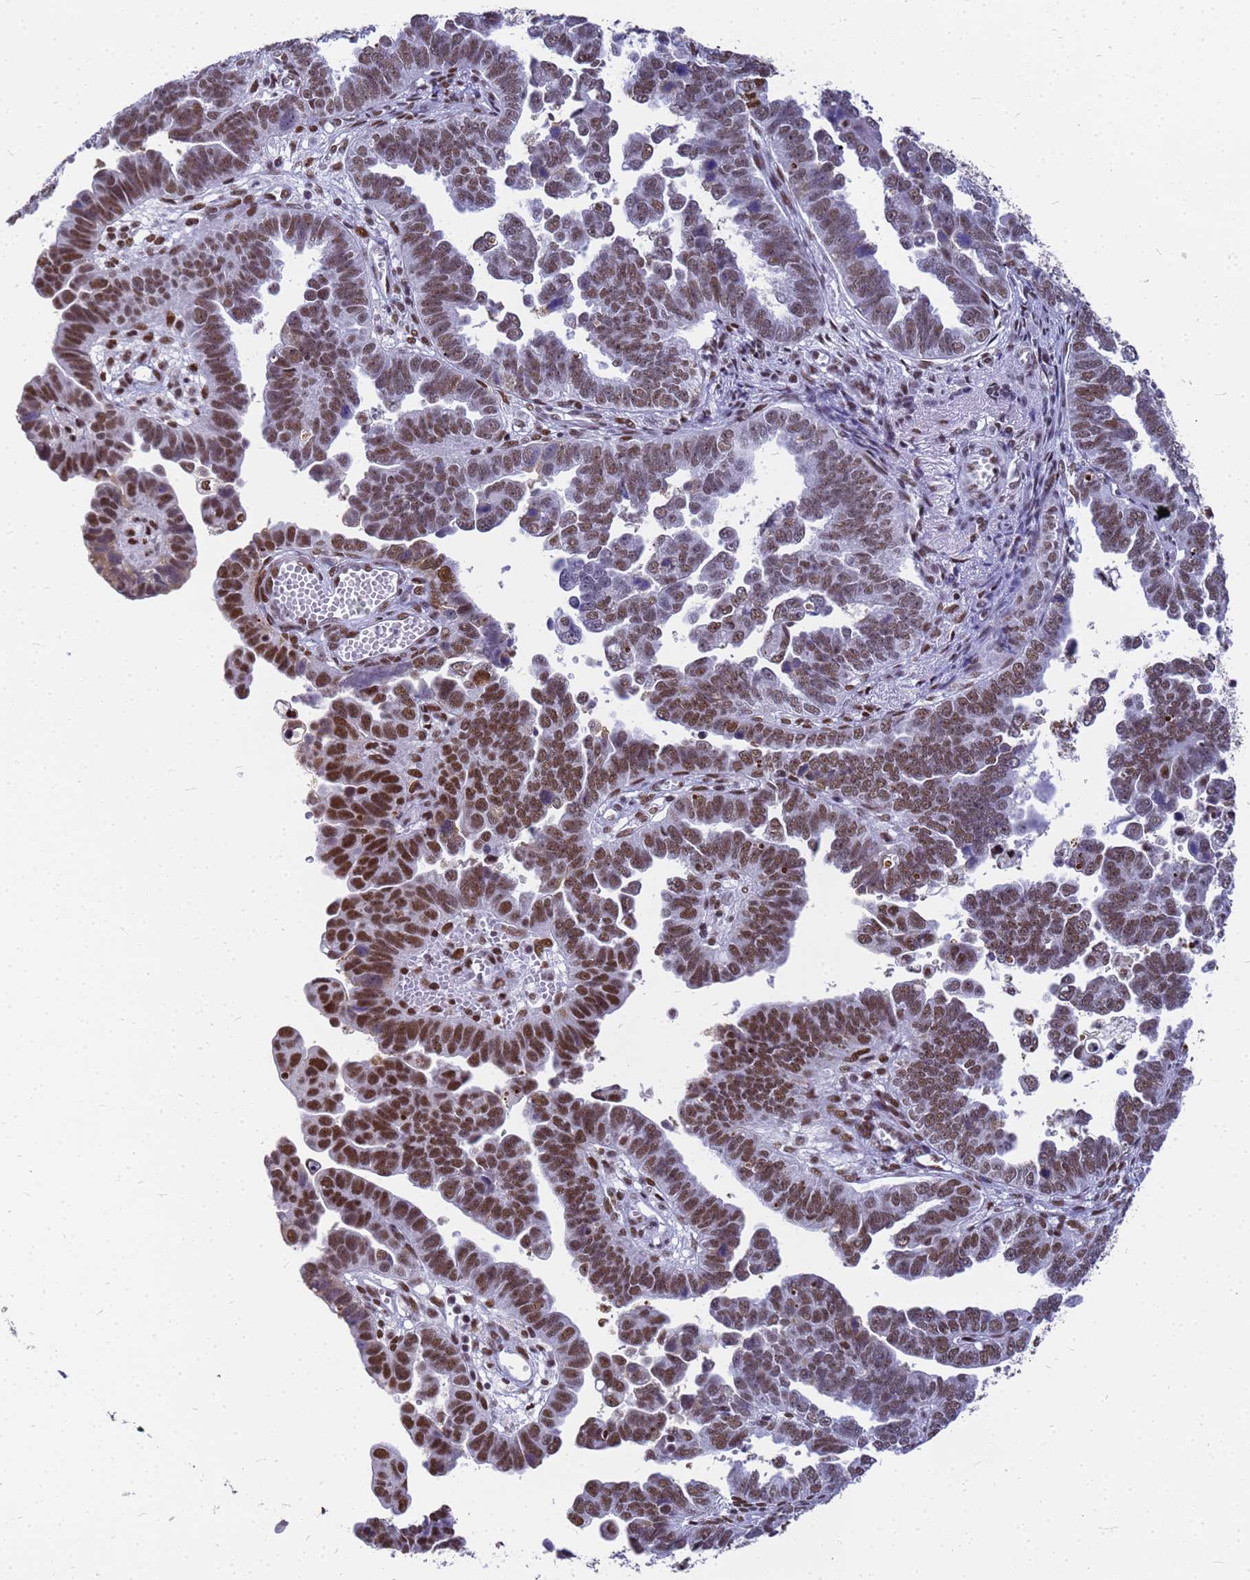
{"staining": {"intensity": "strong", "quantity": ">75%", "location": "nuclear"}, "tissue": "endometrial cancer", "cell_type": "Tumor cells", "image_type": "cancer", "snomed": [{"axis": "morphology", "description": "Adenocarcinoma, NOS"}, {"axis": "topography", "description": "Endometrium"}], "caption": "IHC micrograph of neoplastic tissue: human endometrial cancer stained using immunohistochemistry (IHC) demonstrates high levels of strong protein expression localized specifically in the nuclear of tumor cells, appearing as a nuclear brown color.", "gene": "SART3", "patient": {"sex": "female", "age": 75}}